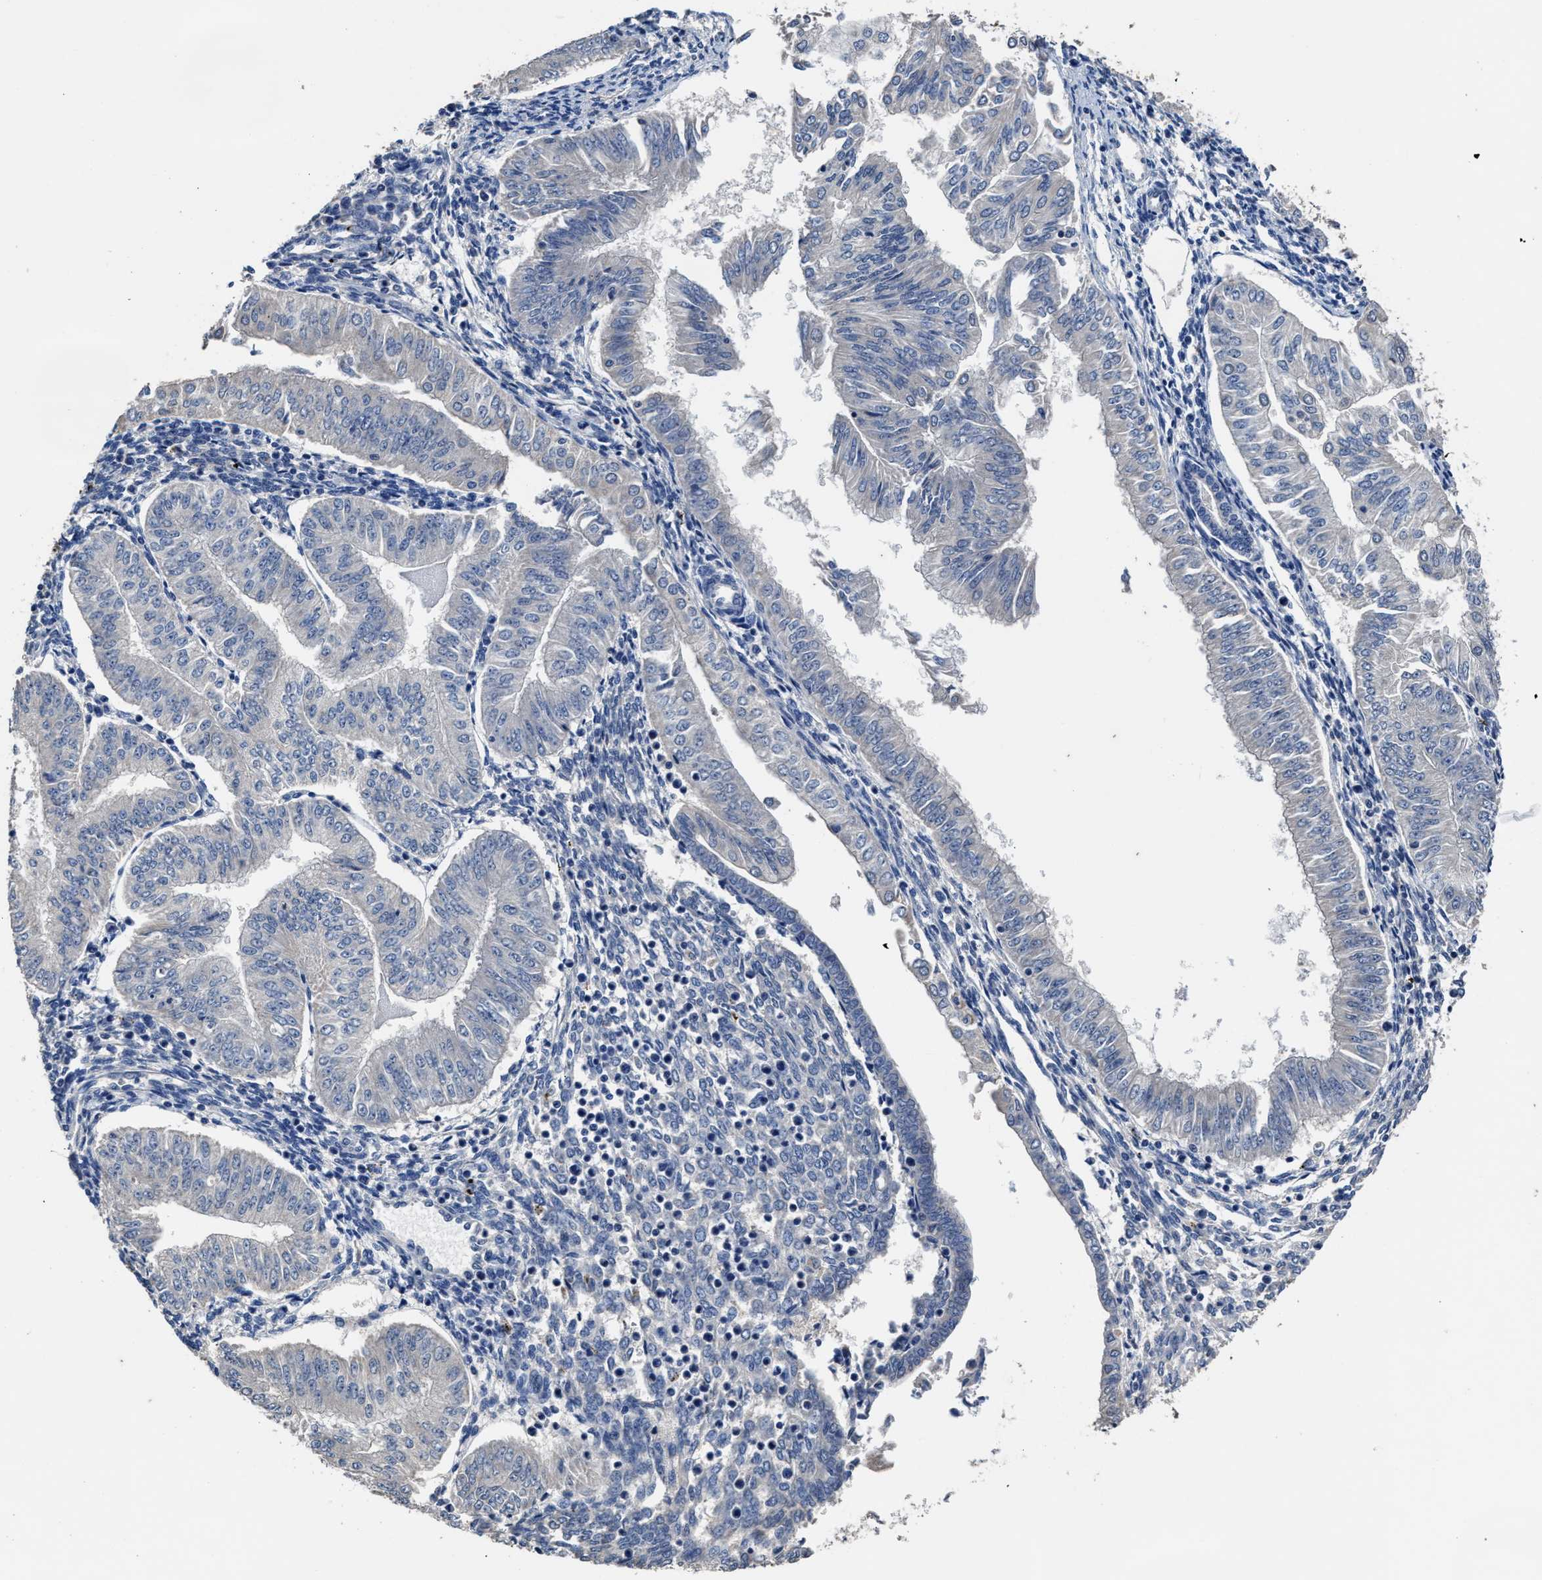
{"staining": {"intensity": "negative", "quantity": "none", "location": "none"}, "tissue": "endometrial cancer", "cell_type": "Tumor cells", "image_type": "cancer", "snomed": [{"axis": "morphology", "description": "Normal tissue, NOS"}, {"axis": "morphology", "description": "Adenocarcinoma, NOS"}, {"axis": "topography", "description": "Endometrium"}], "caption": "Endometrial cancer stained for a protein using immunohistochemistry (IHC) exhibits no staining tumor cells.", "gene": "UBR4", "patient": {"sex": "female", "age": 53}}